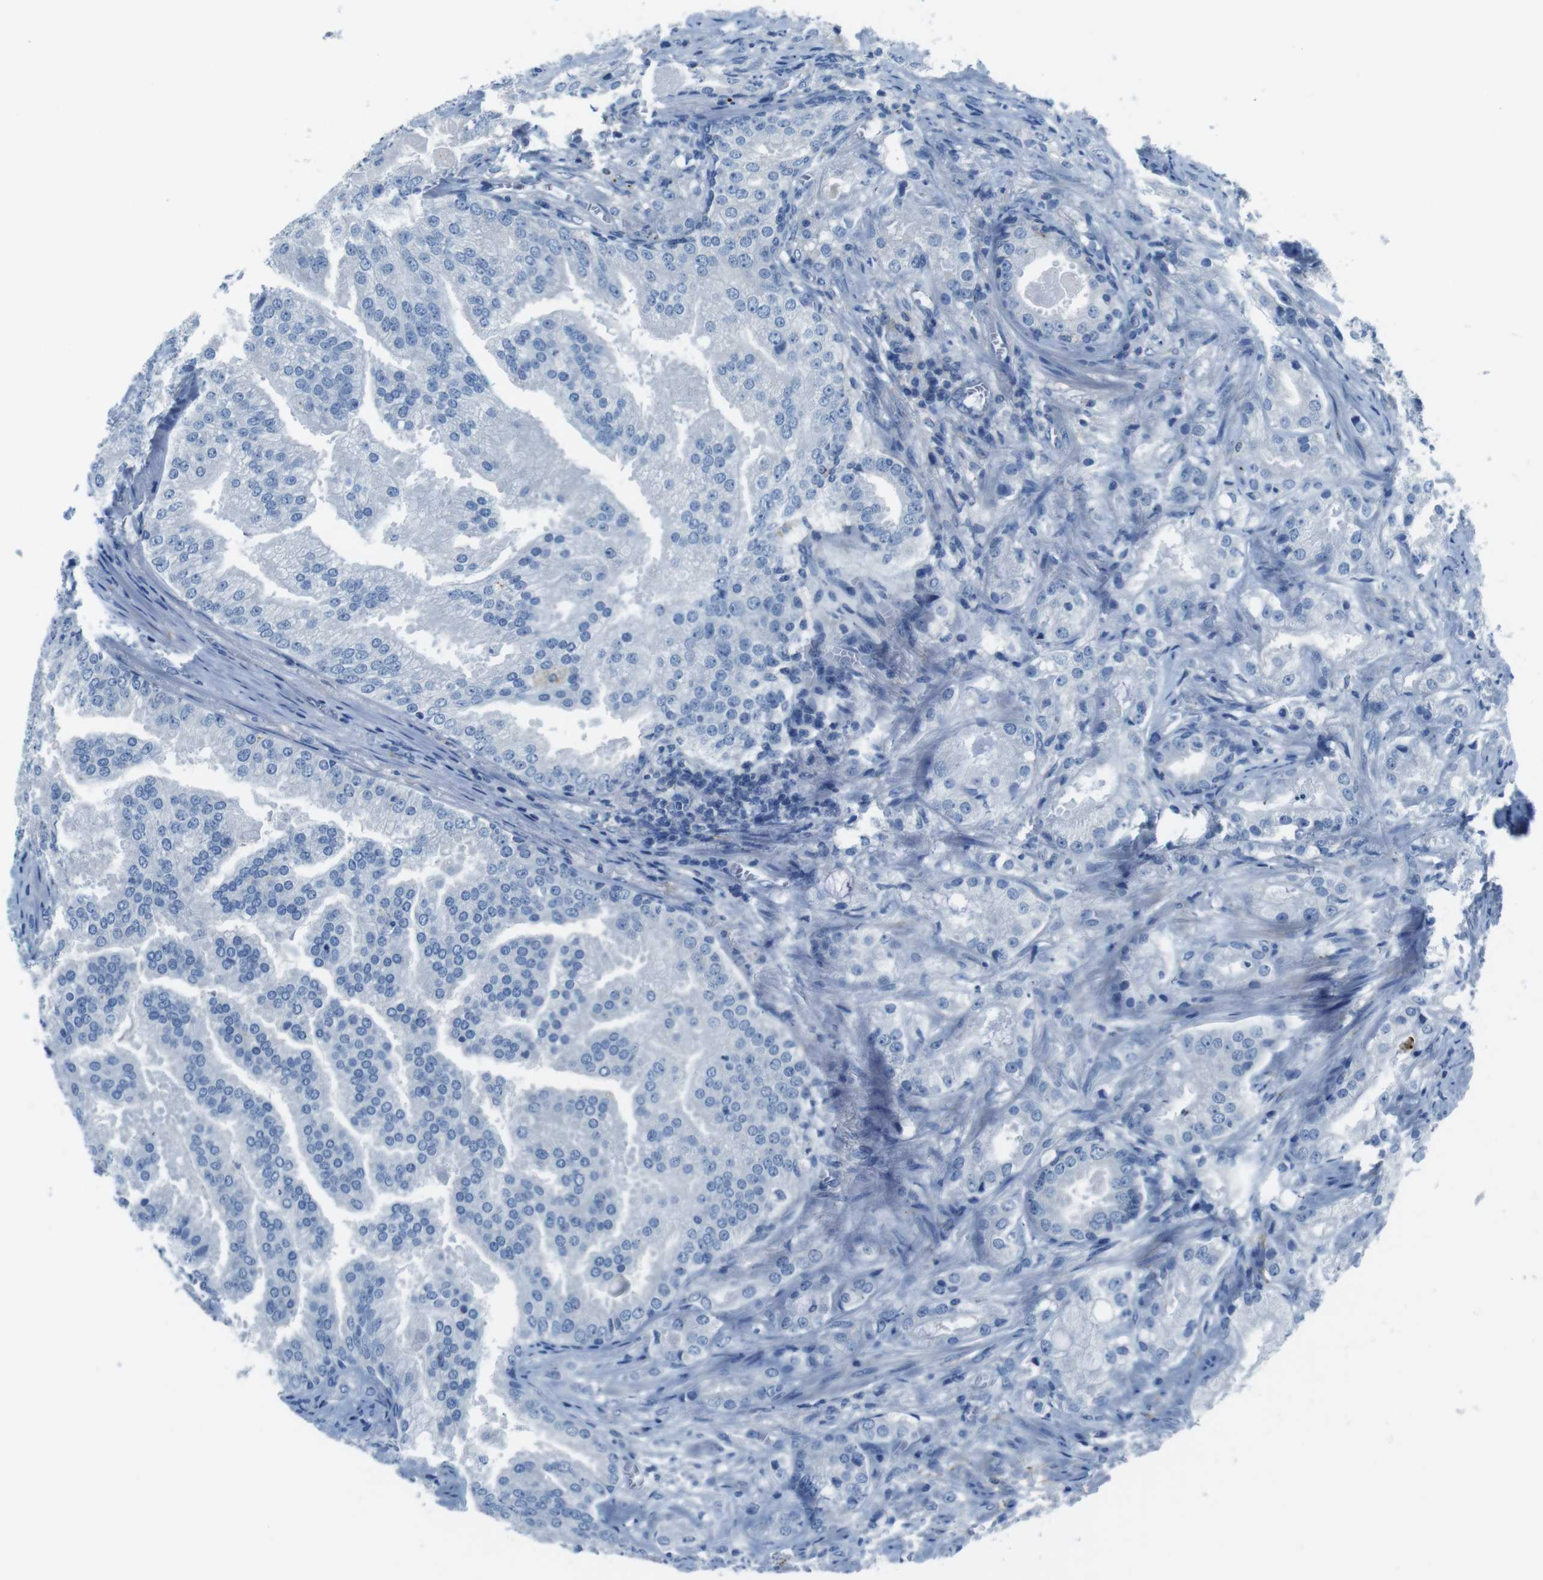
{"staining": {"intensity": "negative", "quantity": "none", "location": "none"}, "tissue": "prostate cancer", "cell_type": "Tumor cells", "image_type": "cancer", "snomed": [{"axis": "morphology", "description": "Adenocarcinoma, High grade"}, {"axis": "topography", "description": "Prostate"}], "caption": "Immunohistochemical staining of high-grade adenocarcinoma (prostate) shows no significant expression in tumor cells.", "gene": "TULP3", "patient": {"sex": "male", "age": 64}}